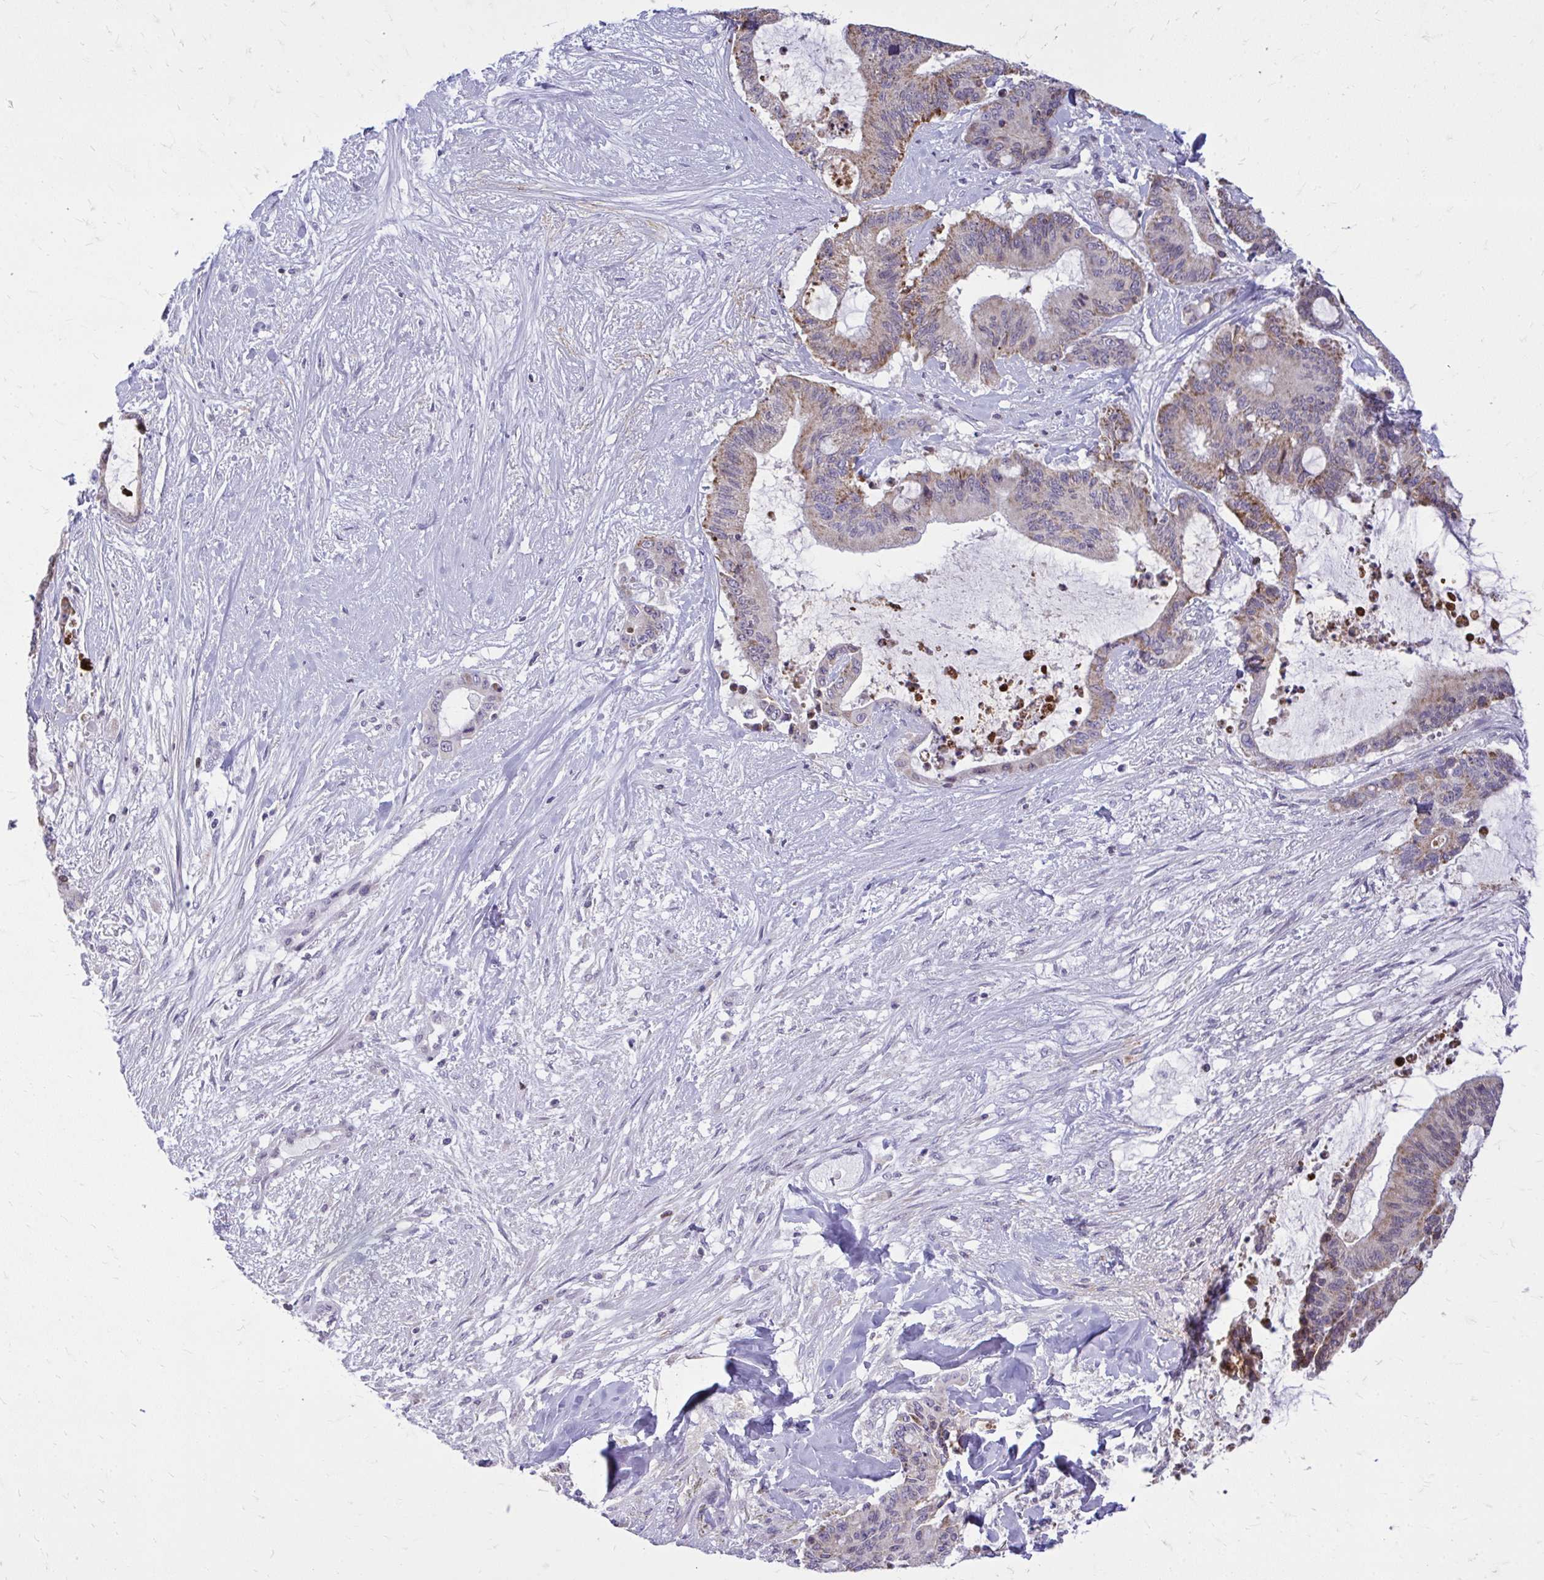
{"staining": {"intensity": "moderate", "quantity": "<25%", "location": "cytoplasmic/membranous"}, "tissue": "liver cancer", "cell_type": "Tumor cells", "image_type": "cancer", "snomed": [{"axis": "morphology", "description": "Normal tissue, NOS"}, {"axis": "morphology", "description": "Cholangiocarcinoma"}, {"axis": "topography", "description": "Liver"}, {"axis": "topography", "description": "Peripheral nerve tissue"}], "caption": "Immunohistochemical staining of liver cholangiocarcinoma displays low levels of moderate cytoplasmic/membranous protein expression in approximately <25% of tumor cells.", "gene": "RPS6KA2", "patient": {"sex": "female", "age": 73}}